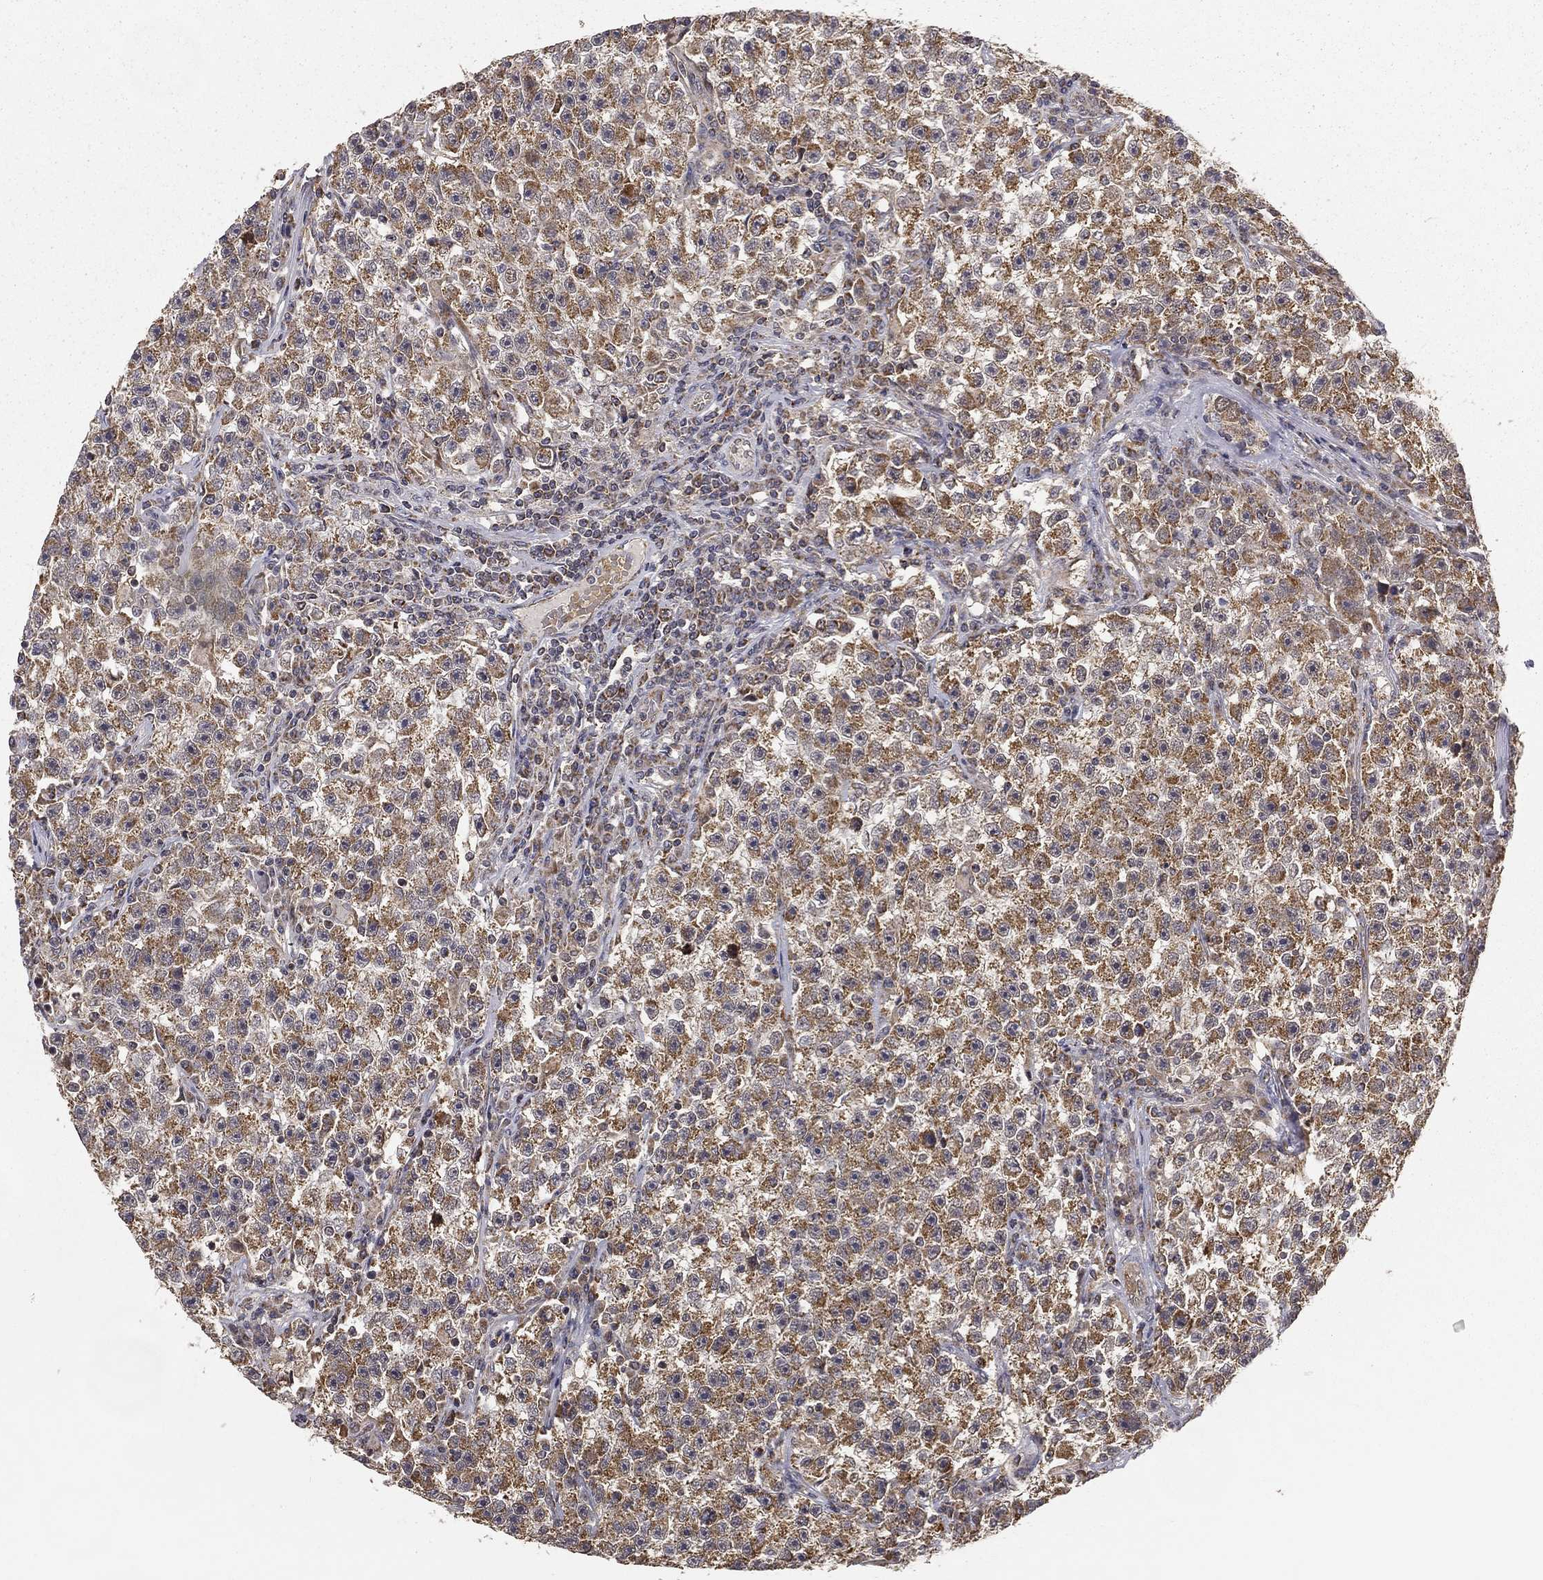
{"staining": {"intensity": "moderate", "quantity": ">75%", "location": "cytoplasmic/membranous"}, "tissue": "testis cancer", "cell_type": "Tumor cells", "image_type": "cancer", "snomed": [{"axis": "morphology", "description": "Seminoma, NOS"}, {"axis": "topography", "description": "Testis"}], "caption": "DAB immunohistochemical staining of testis cancer exhibits moderate cytoplasmic/membranous protein positivity in about >75% of tumor cells.", "gene": "MRPL46", "patient": {"sex": "male", "age": 22}}